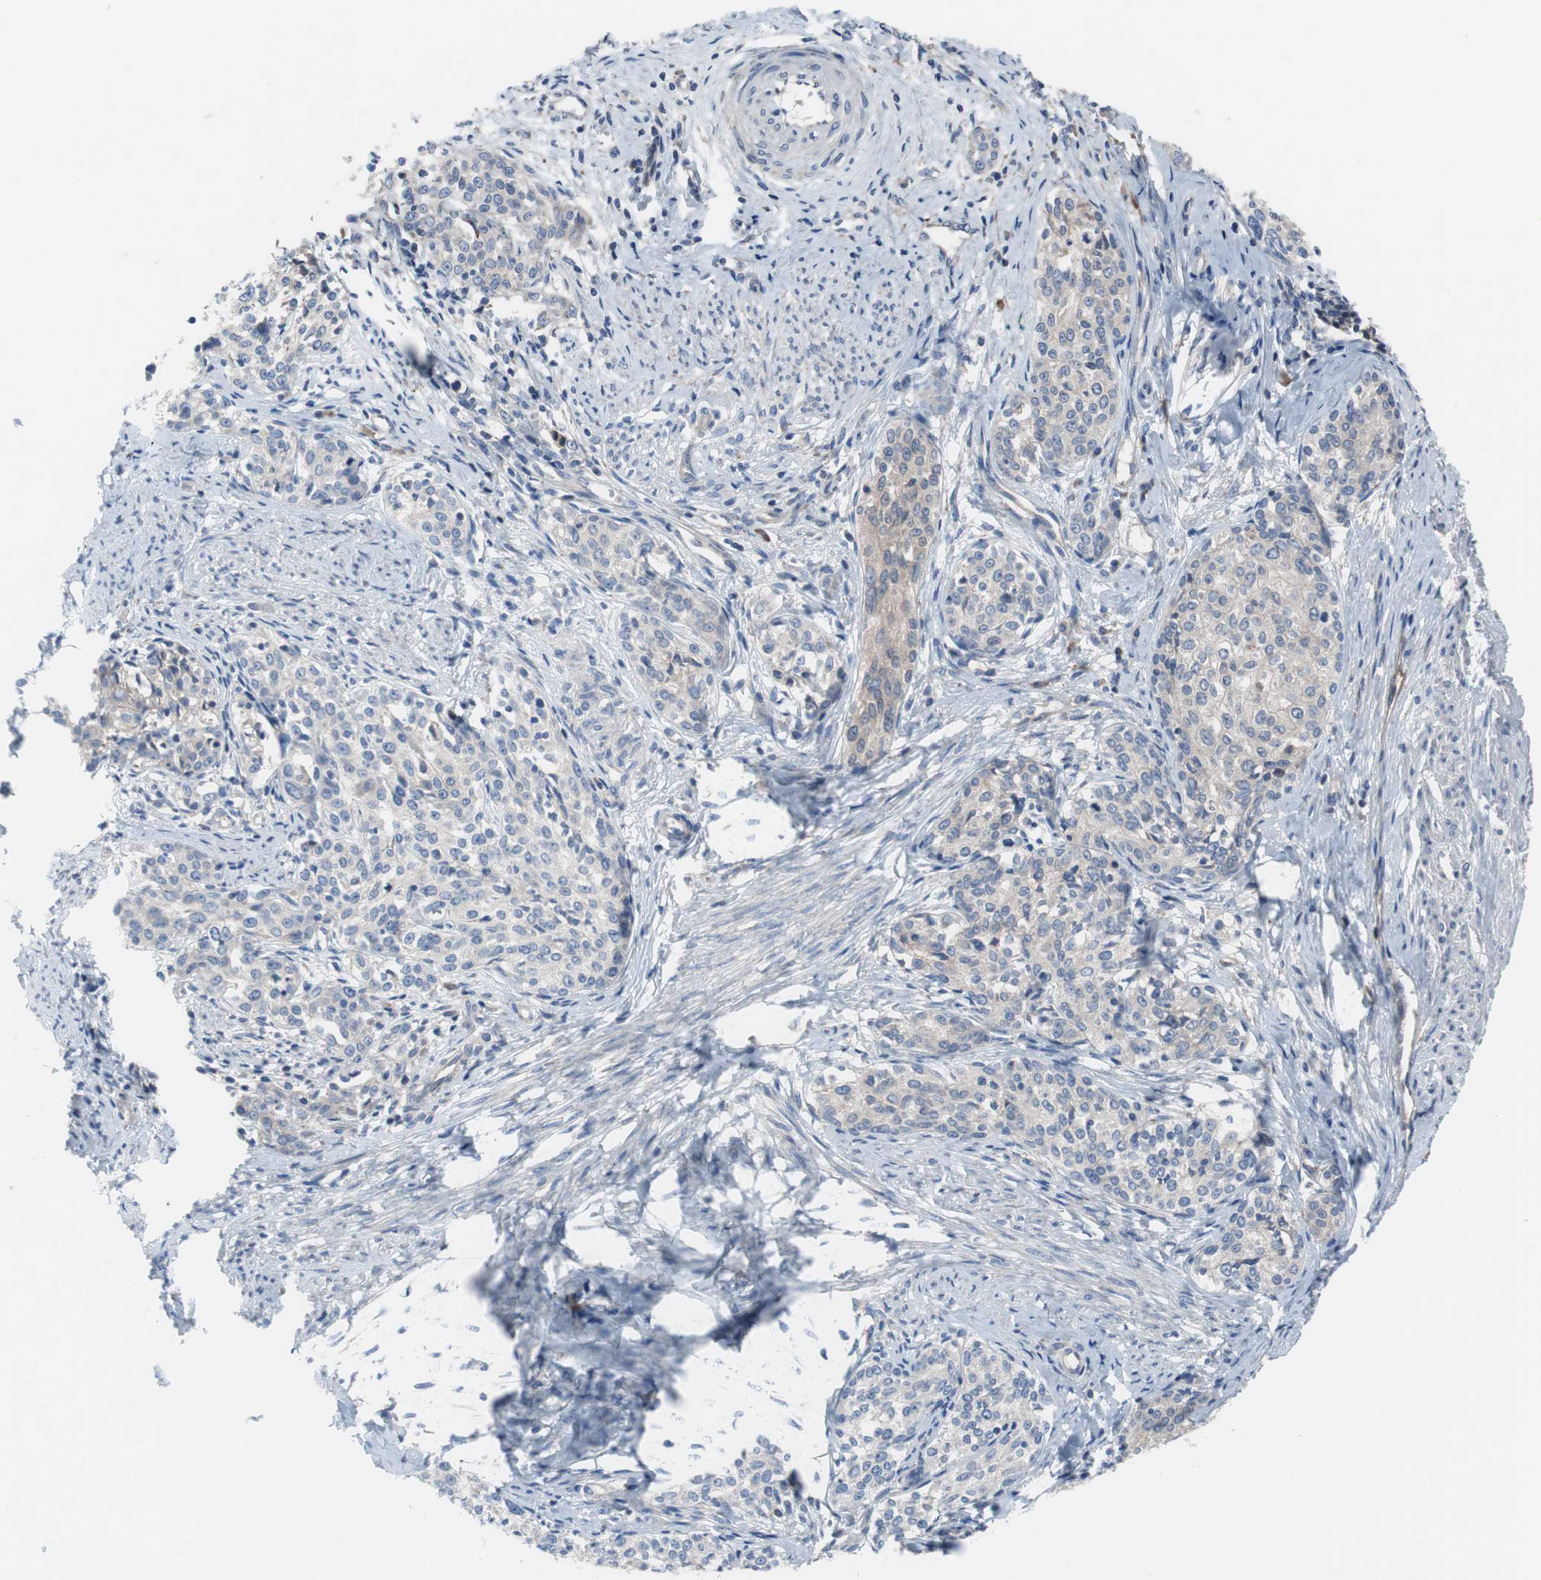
{"staining": {"intensity": "negative", "quantity": "none", "location": "none"}, "tissue": "cervical cancer", "cell_type": "Tumor cells", "image_type": "cancer", "snomed": [{"axis": "morphology", "description": "Squamous cell carcinoma, NOS"}, {"axis": "morphology", "description": "Adenocarcinoma, NOS"}, {"axis": "topography", "description": "Cervix"}], "caption": "Adenocarcinoma (cervical) stained for a protein using IHC demonstrates no expression tumor cells.", "gene": "KANSL1", "patient": {"sex": "female", "age": 52}}